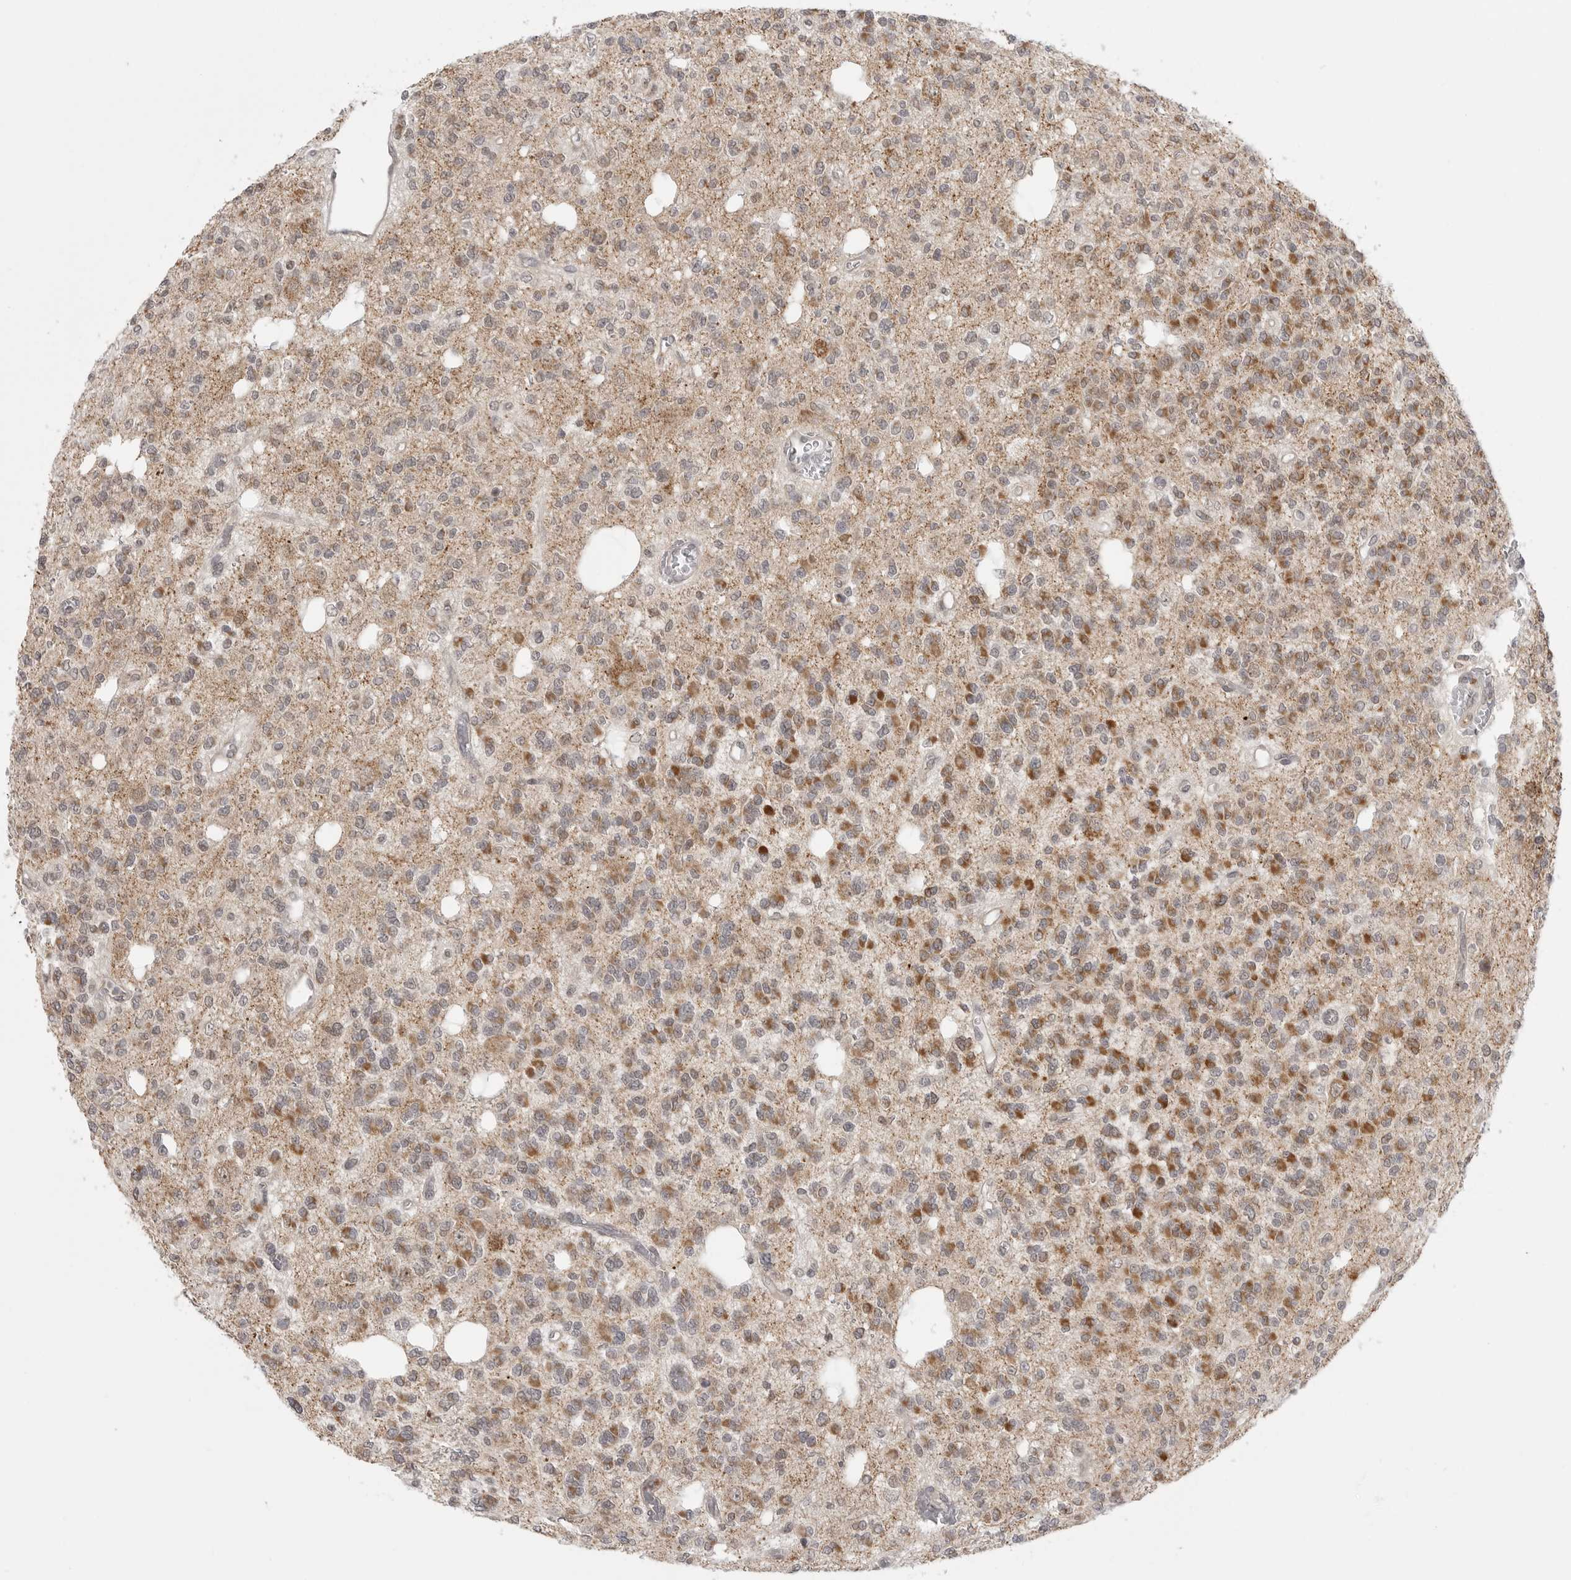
{"staining": {"intensity": "moderate", "quantity": "25%-75%", "location": "cytoplasmic/membranous"}, "tissue": "glioma", "cell_type": "Tumor cells", "image_type": "cancer", "snomed": [{"axis": "morphology", "description": "Glioma, malignant, Low grade"}, {"axis": "topography", "description": "Brain"}], "caption": "The image displays a brown stain indicating the presence of a protein in the cytoplasmic/membranous of tumor cells in glioma. The staining was performed using DAB (3,3'-diaminobenzidine) to visualize the protein expression in brown, while the nuclei were stained in blue with hematoxylin (Magnification: 20x).", "gene": "KALRN", "patient": {"sex": "male", "age": 38}}